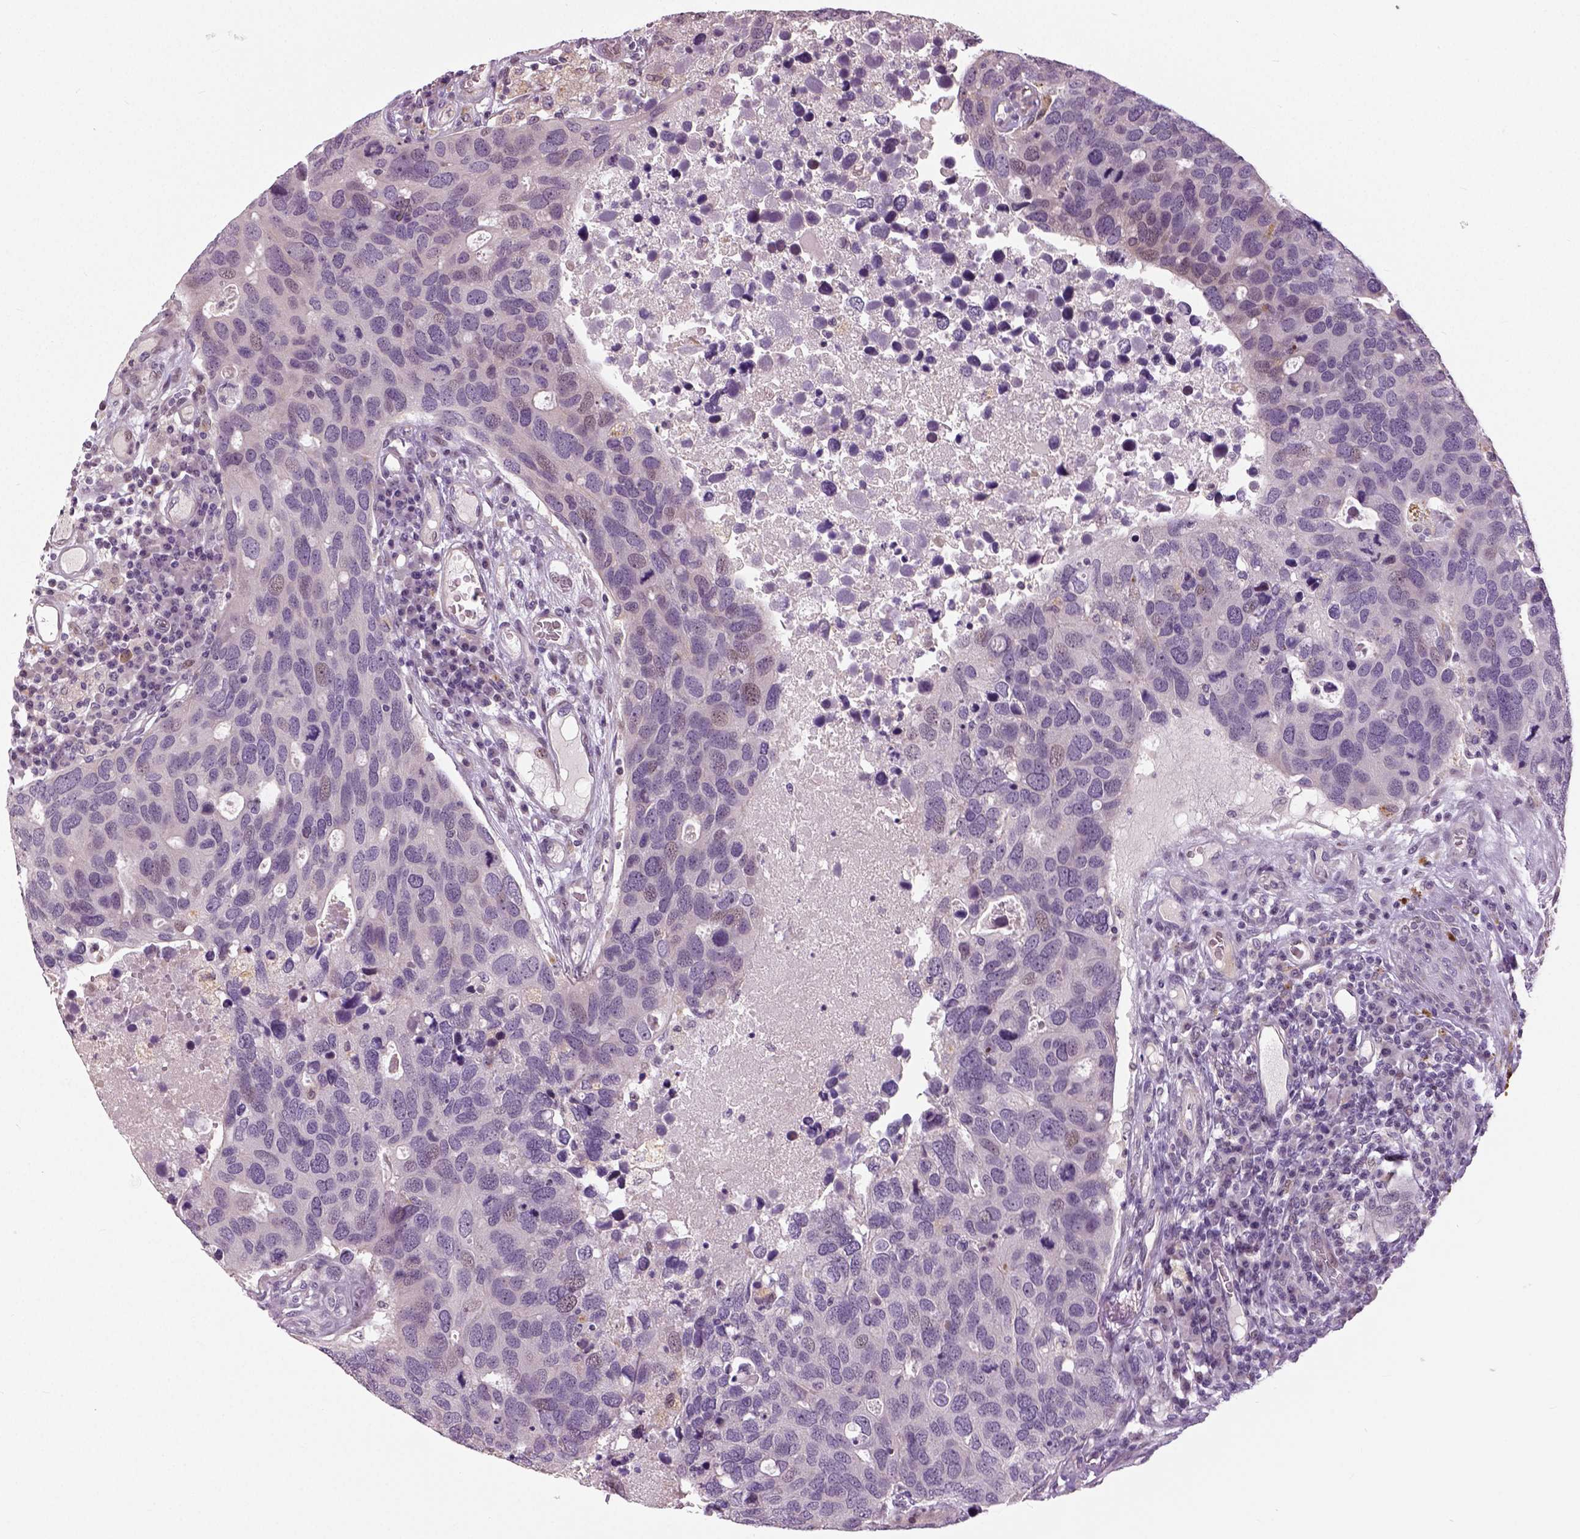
{"staining": {"intensity": "negative", "quantity": "none", "location": "none"}, "tissue": "breast cancer", "cell_type": "Tumor cells", "image_type": "cancer", "snomed": [{"axis": "morphology", "description": "Duct carcinoma"}, {"axis": "topography", "description": "Breast"}], "caption": "High power microscopy image of an immunohistochemistry (IHC) image of breast cancer, revealing no significant staining in tumor cells.", "gene": "NECAB1", "patient": {"sex": "female", "age": 83}}